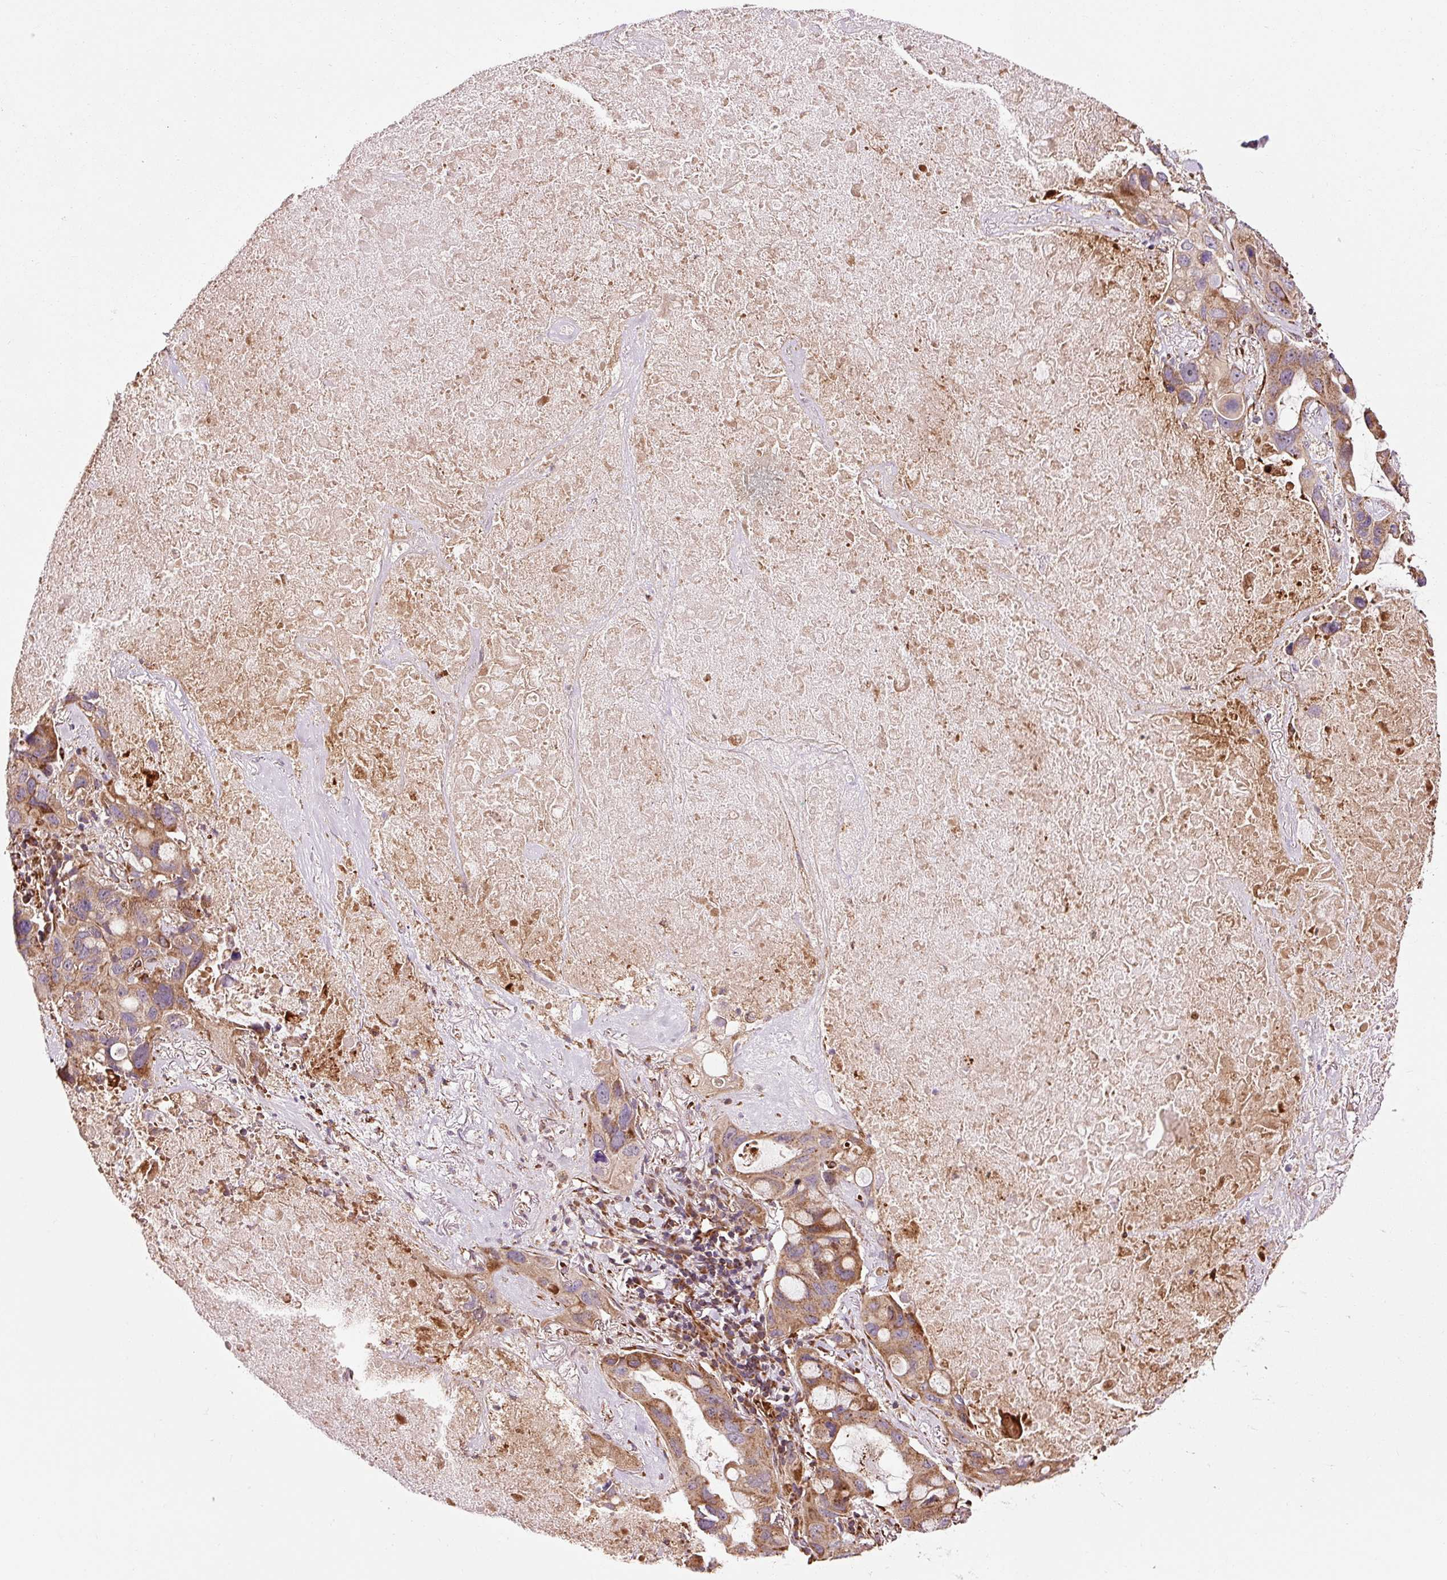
{"staining": {"intensity": "moderate", "quantity": ">75%", "location": "cytoplasmic/membranous"}, "tissue": "lung cancer", "cell_type": "Tumor cells", "image_type": "cancer", "snomed": [{"axis": "morphology", "description": "Squamous cell carcinoma, NOS"}, {"axis": "topography", "description": "Lung"}], "caption": "Lung cancer (squamous cell carcinoma) stained for a protein (brown) exhibits moderate cytoplasmic/membranous positive positivity in approximately >75% of tumor cells.", "gene": "ISCU", "patient": {"sex": "female", "age": 73}}